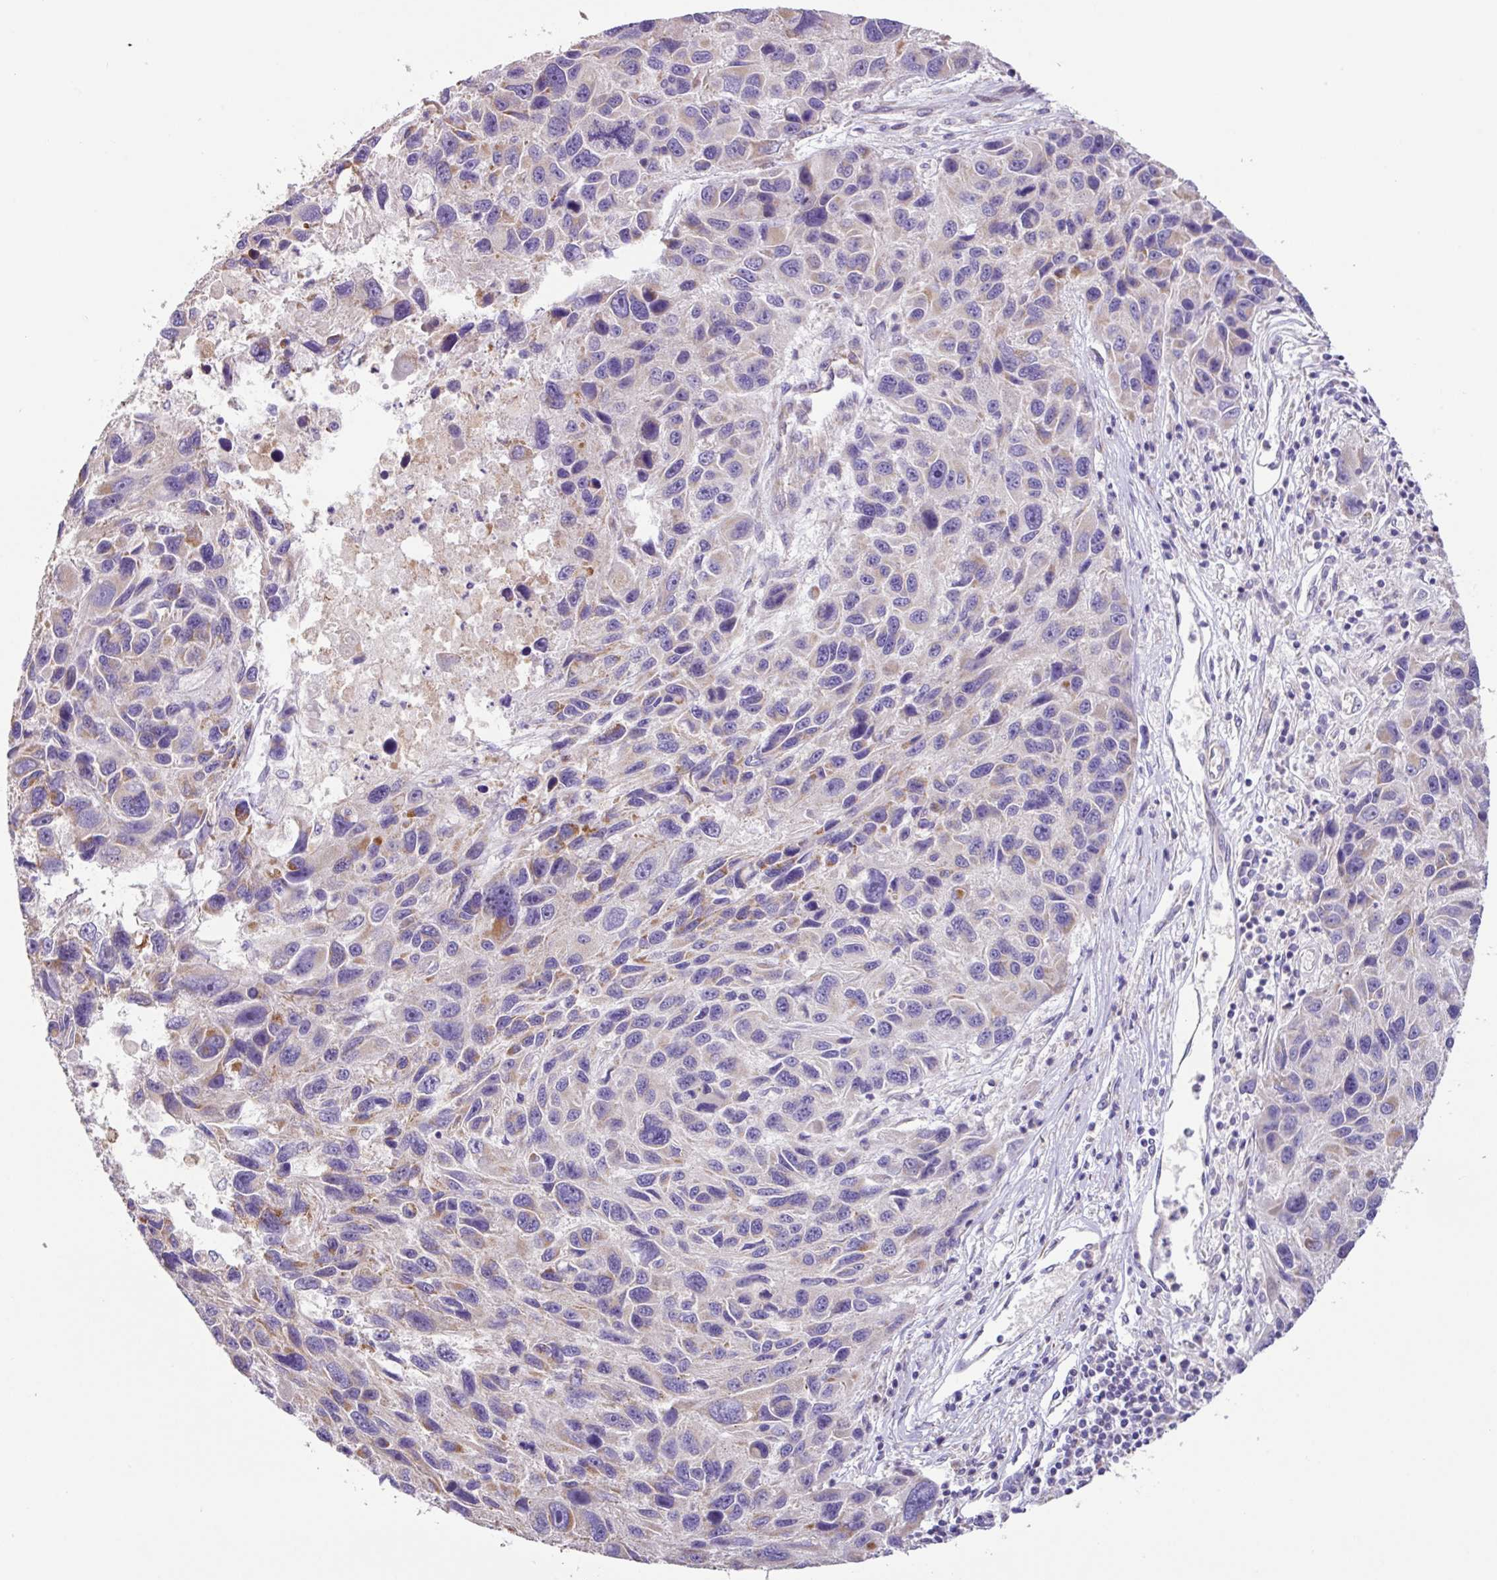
{"staining": {"intensity": "weak", "quantity": "<25%", "location": "cytoplasmic/membranous"}, "tissue": "melanoma", "cell_type": "Tumor cells", "image_type": "cancer", "snomed": [{"axis": "morphology", "description": "Malignant melanoma, NOS"}, {"axis": "topography", "description": "Skin"}], "caption": "Immunohistochemistry (IHC) photomicrograph of neoplastic tissue: melanoma stained with DAB (3,3'-diaminobenzidine) reveals no significant protein positivity in tumor cells.", "gene": "MRRF", "patient": {"sex": "male", "age": 53}}